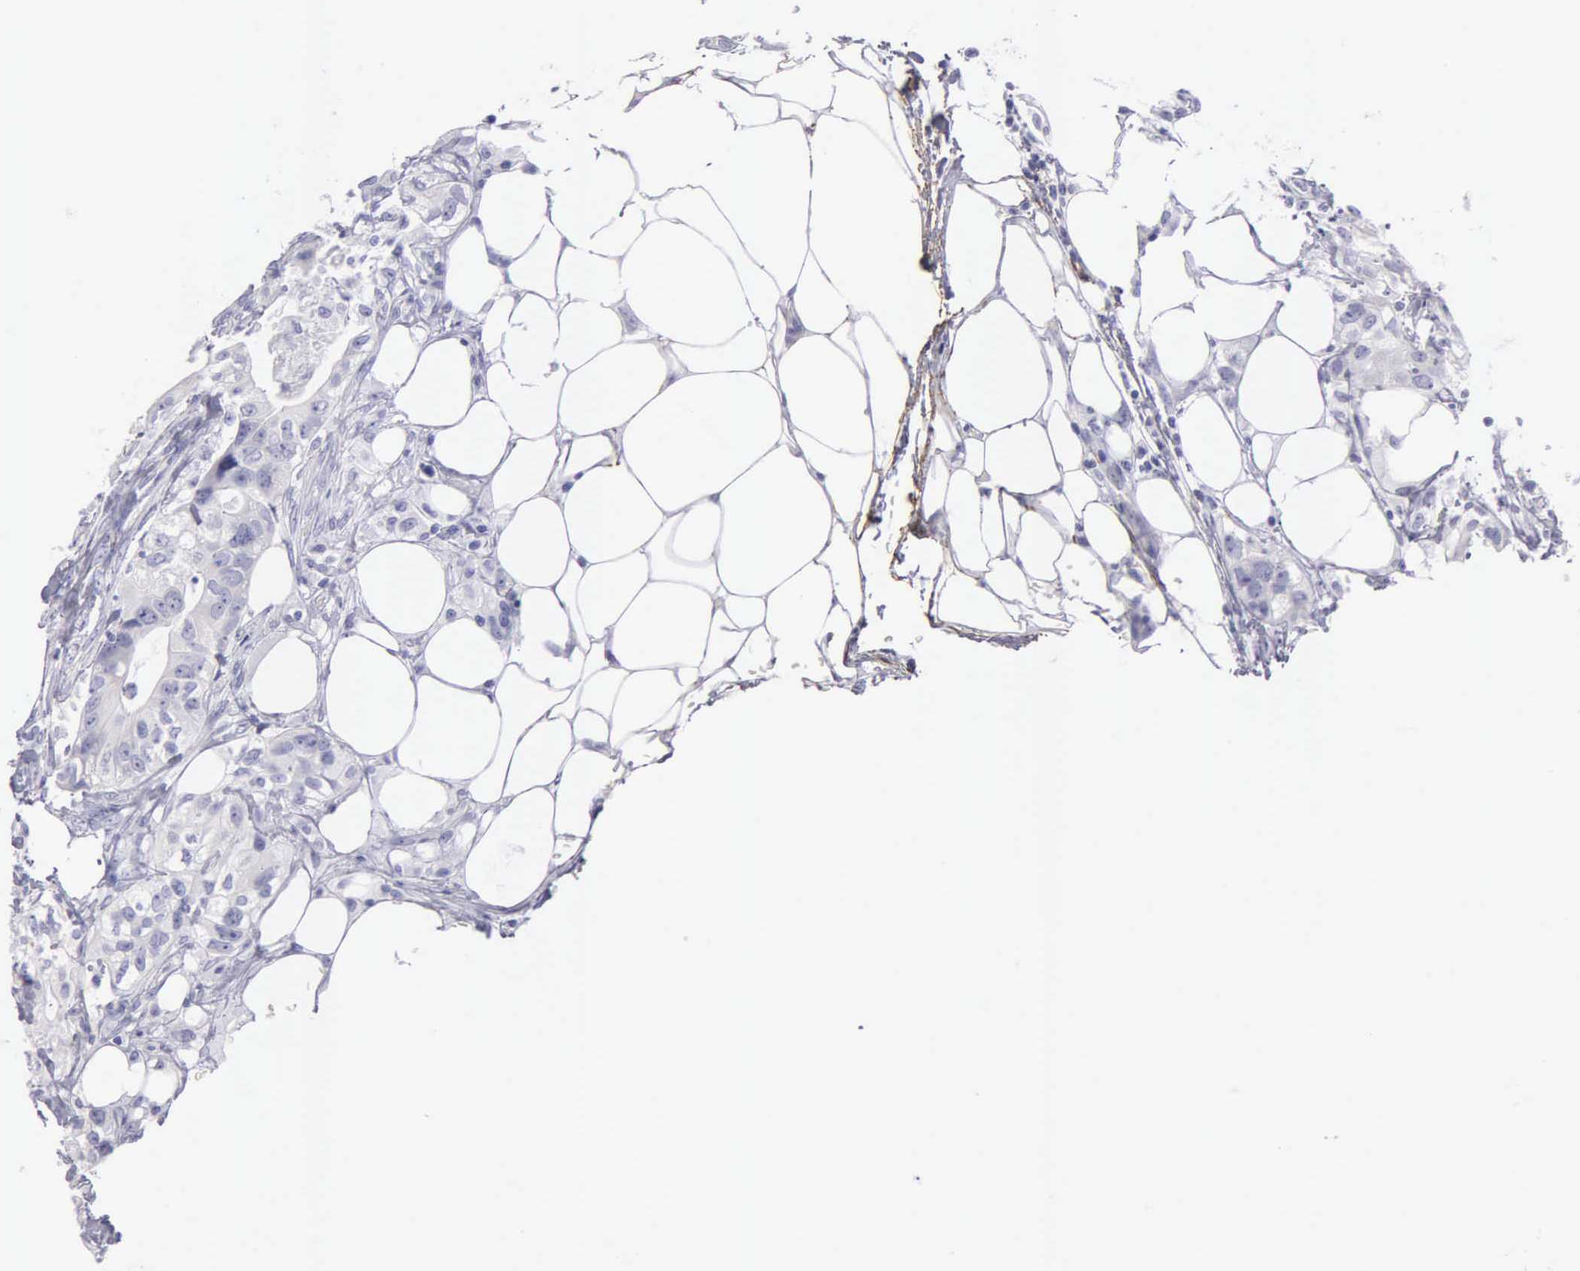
{"staining": {"intensity": "negative", "quantity": "none", "location": "none"}, "tissue": "colorectal cancer", "cell_type": "Tumor cells", "image_type": "cancer", "snomed": [{"axis": "morphology", "description": "Adenocarcinoma, NOS"}, {"axis": "topography", "description": "Rectum"}], "caption": "High power microscopy histopathology image of an IHC histopathology image of colorectal cancer, revealing no significant staining in tumor cells.", "gene": "FBLN5", "patient": {"sex": "female", "age": 57}}